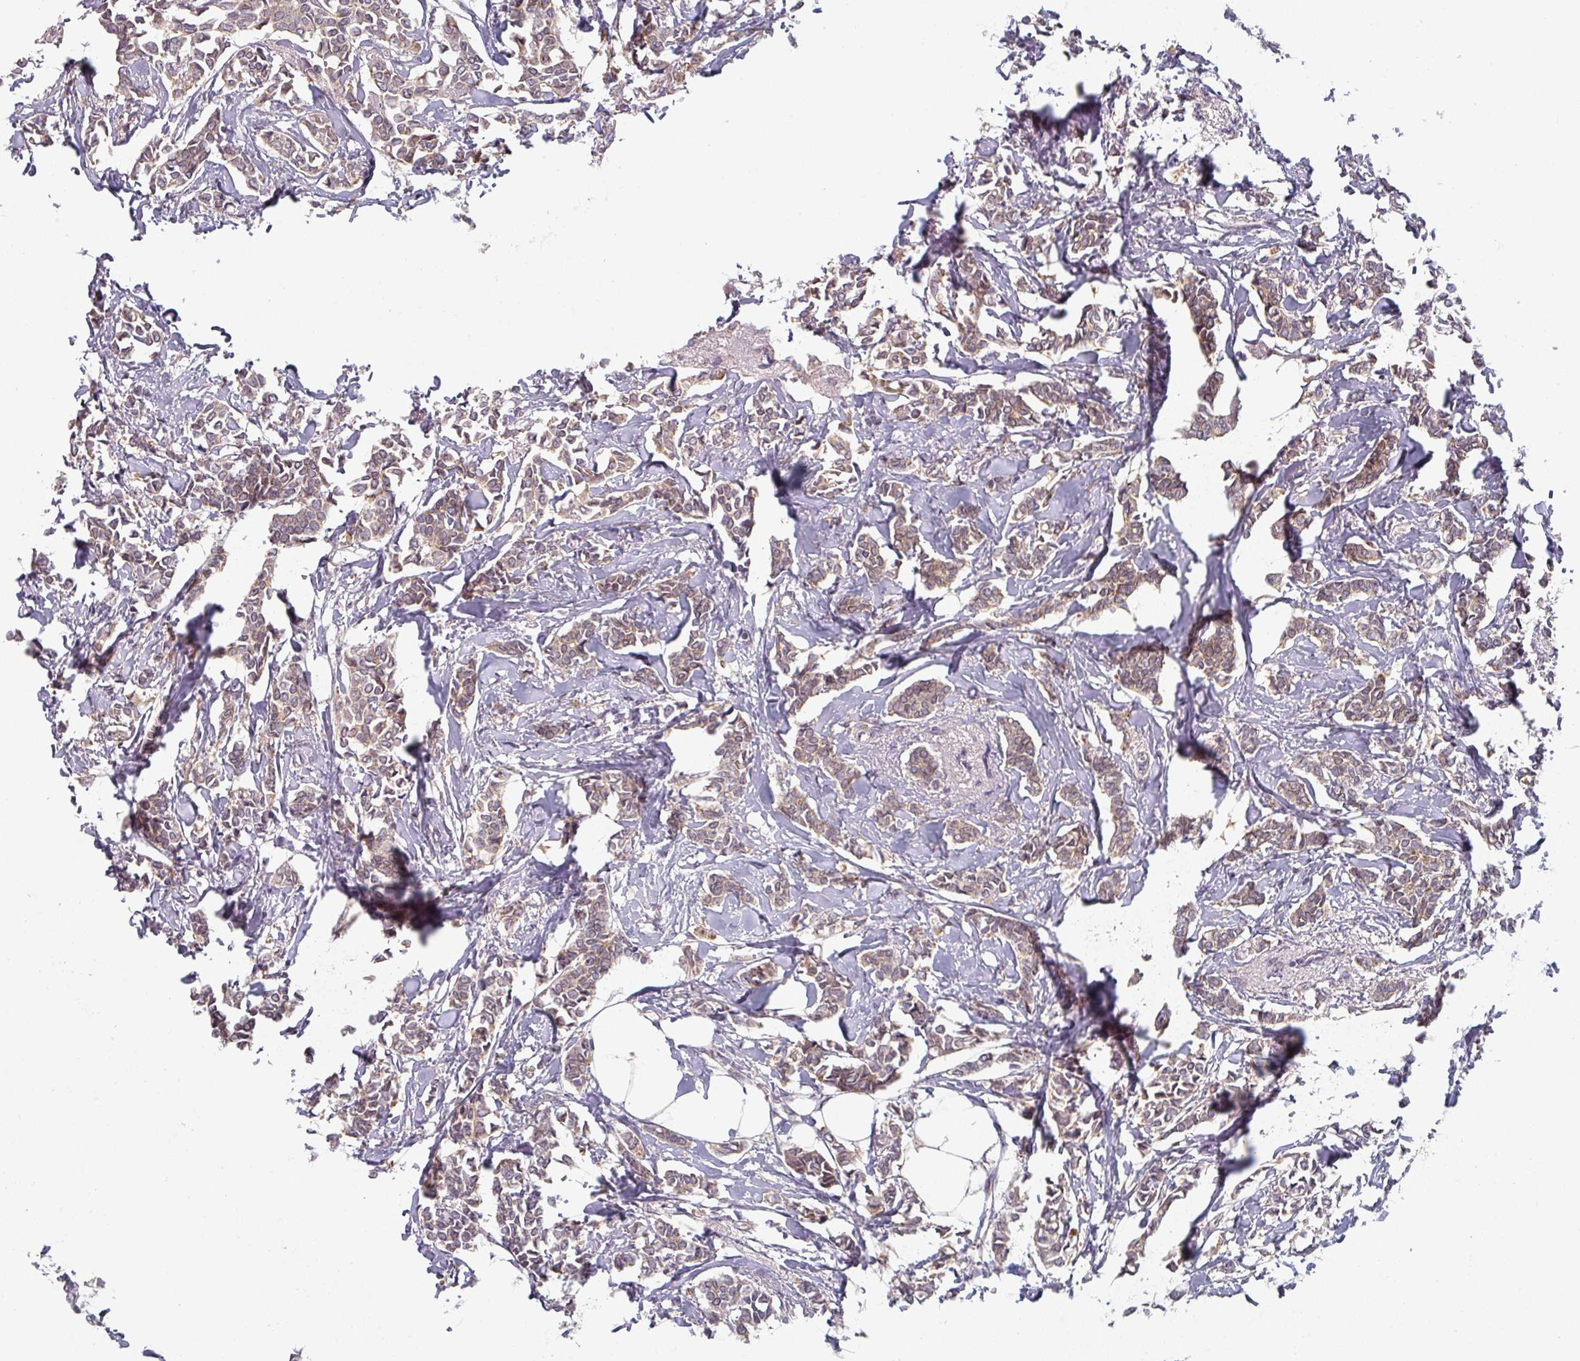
{"staining": {"intensity": "weak", "quantity": ">75%", "location": "cytoplasmic/membranous"}, "tissue": "breast cancer", "cell_type": "Tumor cells", "image_type": "cancer", "snomed": [{"axis": "morphology", "description": "Duct carcinoma"}, {"axis": "topography", "description": "Breast"}], "caption": "Immunohistochemistry (IHC) staining of breast cancer, which exhibits low levels of weak cytoplasmic/membranous staining in about >75% of tumor cells indicating weak cytoplasmic/membranous protein expression. The staining was performed using DAB (3,3'-diaminobenzidine) (brown) for protein detection and nuclei were counterstained in hematoxylin (blue).", "gene": "TAPT1", "patient": {"sex": "female", "age": 41}}